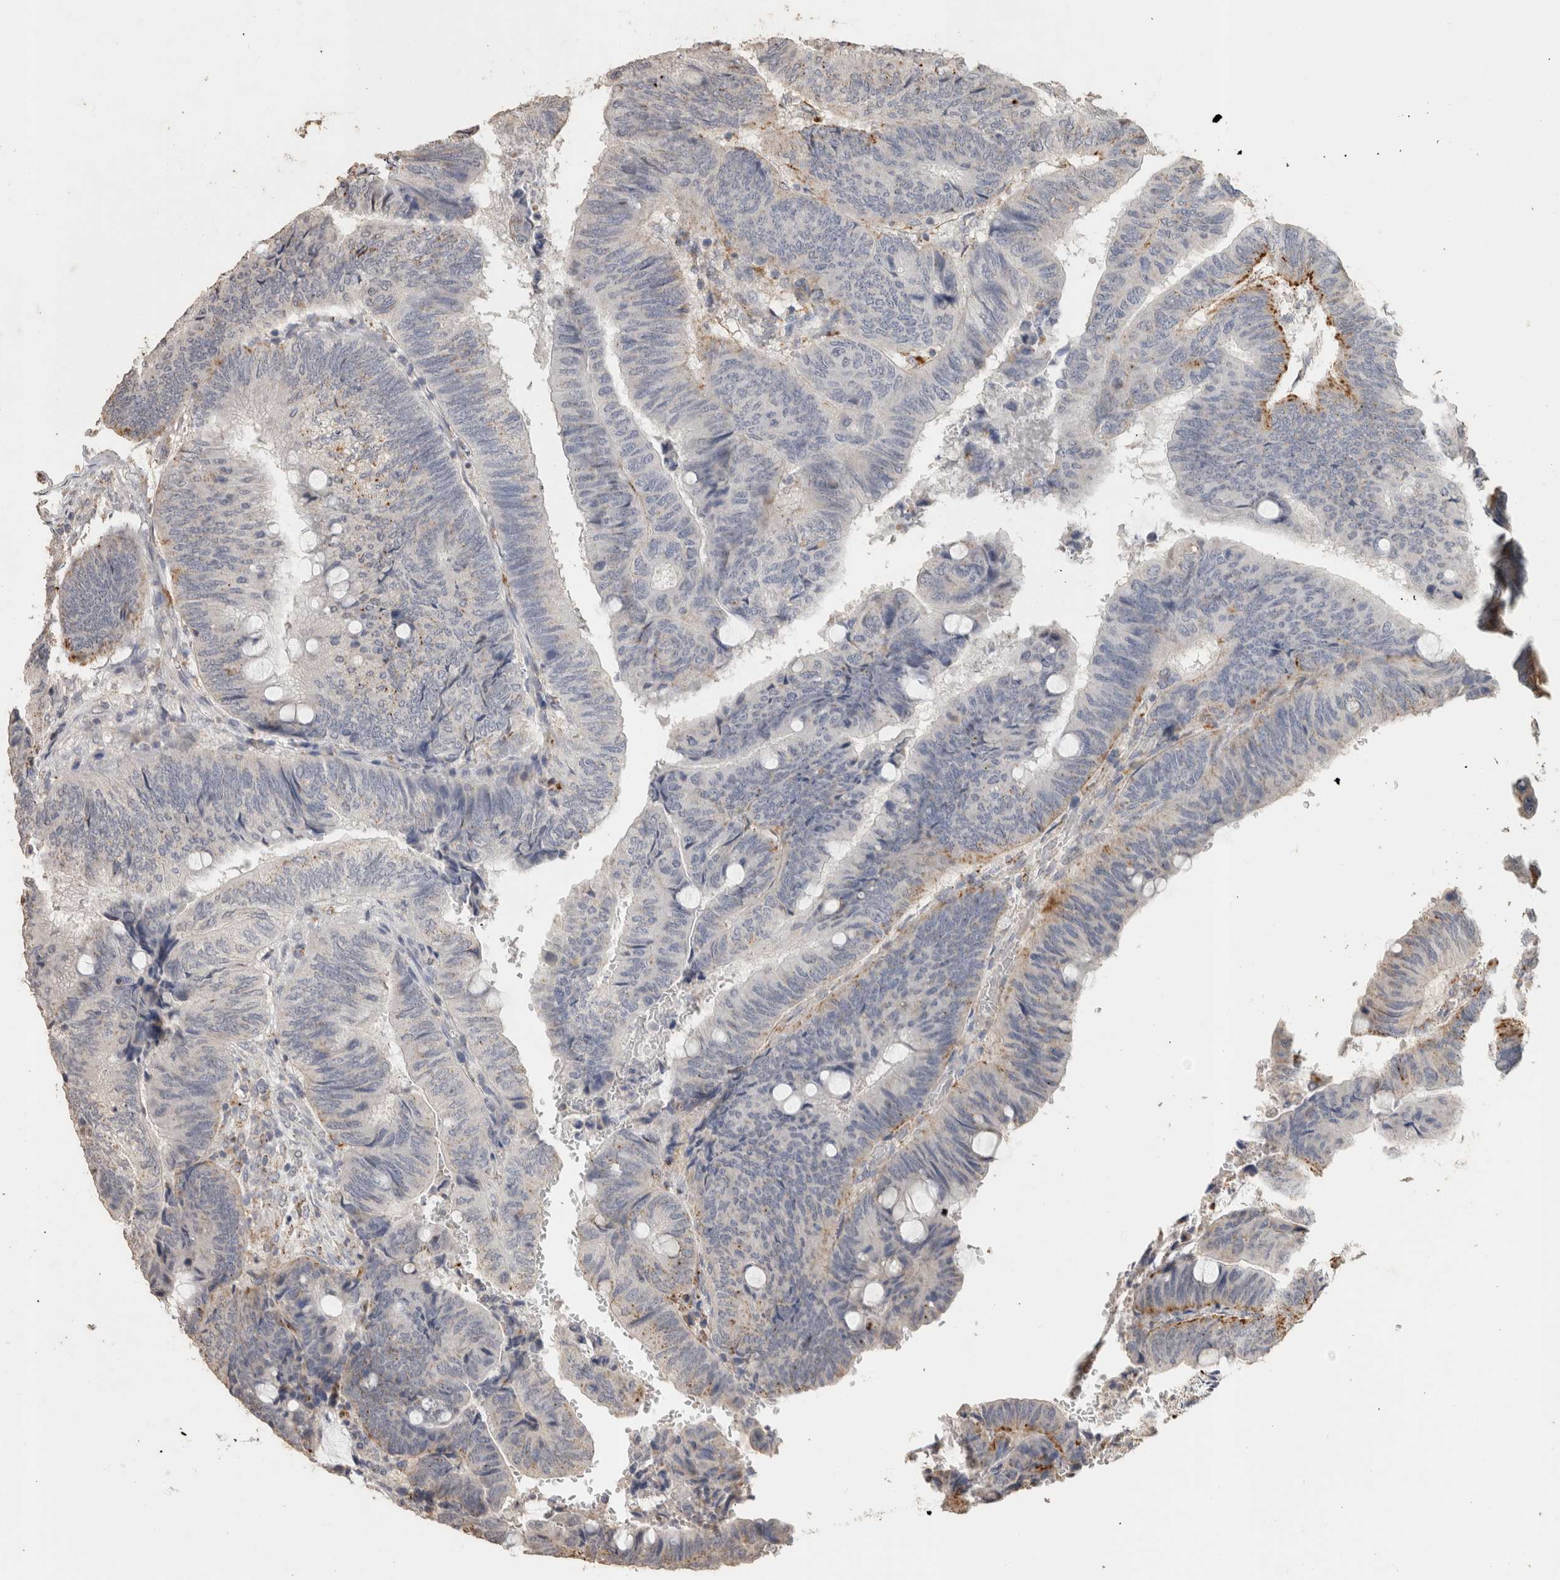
{"staining": {"intensity": "moderate", "quantity": "<25%", "location": "cytoplasmic/membranous"}, "tissue": "colorectal cancer", "cell_type": "Tumor cells", "image_type": "cancer", "snomed": [{"axis": "morphology", "description": "Normal tissue, NOS"}, {"axis": "morphology", "description": "Adenocarcinoma, NOS"}, {"axis": "topography", "description": "Rectum"}, {"axis": "topography", "description": "Peripheral nerve tissue"}], "caption": "Protein expression by immunohistochemistry (IHC) exhibits moderate cytoplasmic/membranous expression in about <25% of tumor cells in adenocarcinoma (colorectal).", "gene": "ARSA", "patient": {"sex": "male", "age": 92}}